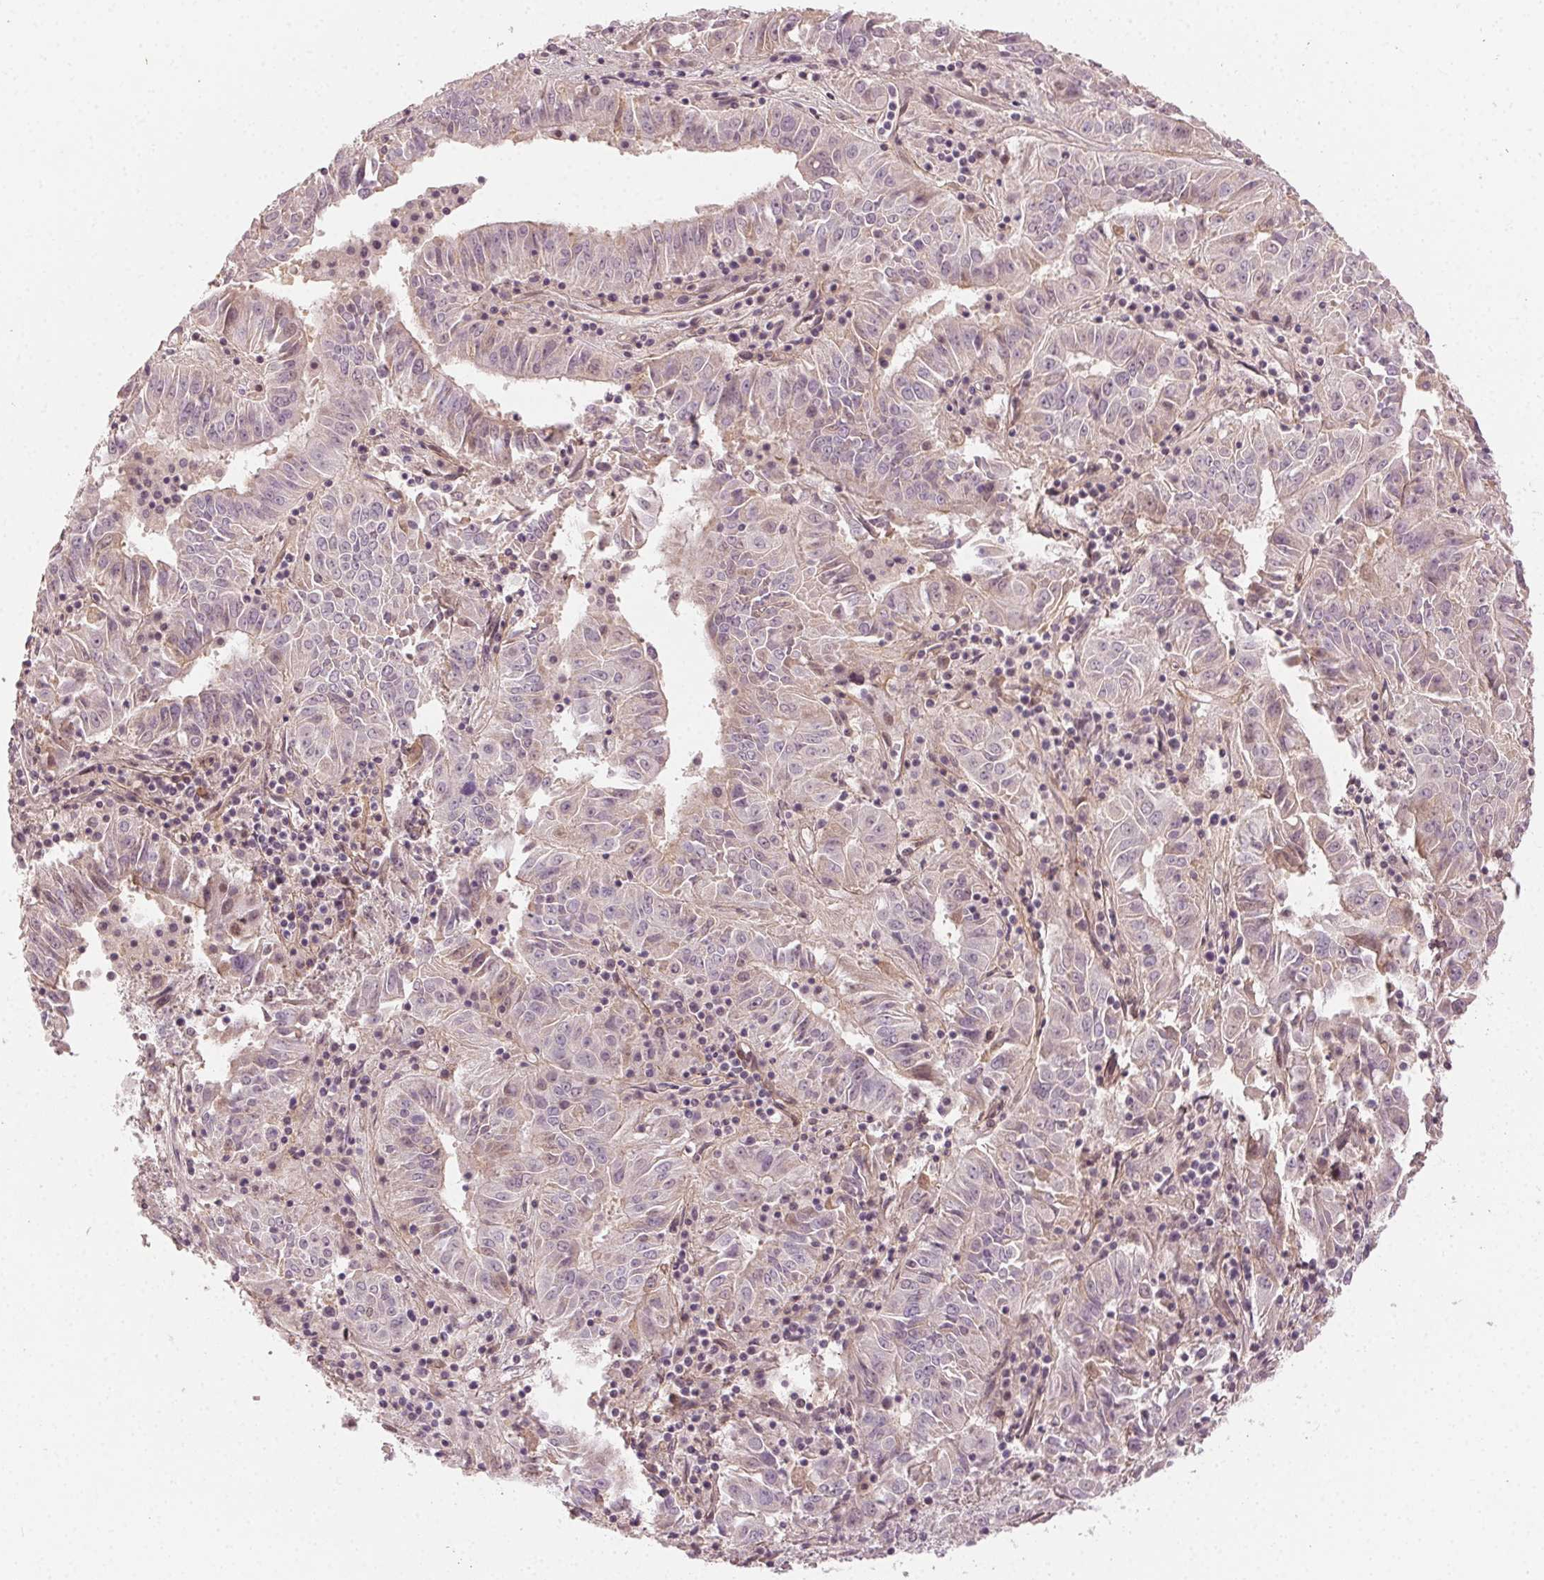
{"staining": {"intensity": "negative", "quantity": "none", "location": "none"}, "tissue": "pancreatic cancer", "cell_type": "Tumor cells", "image_type": "cancer", "snomed": [{"axis": "morphology", "description": "Adenocarcinoma, NOS"}, {"axis": "topography", "description": "Pancreas"}], "caption": "Immunohistochemistry (IHC) micrograph of neoplastic tissue: adenocarcinoma (pancreatic) stained with DAB (3,3'-diaminobenzidine) exhibits no significant protein expression in tumor cells.", "gene": "TUB", "patient": {"sex": "male", "age": 63}}